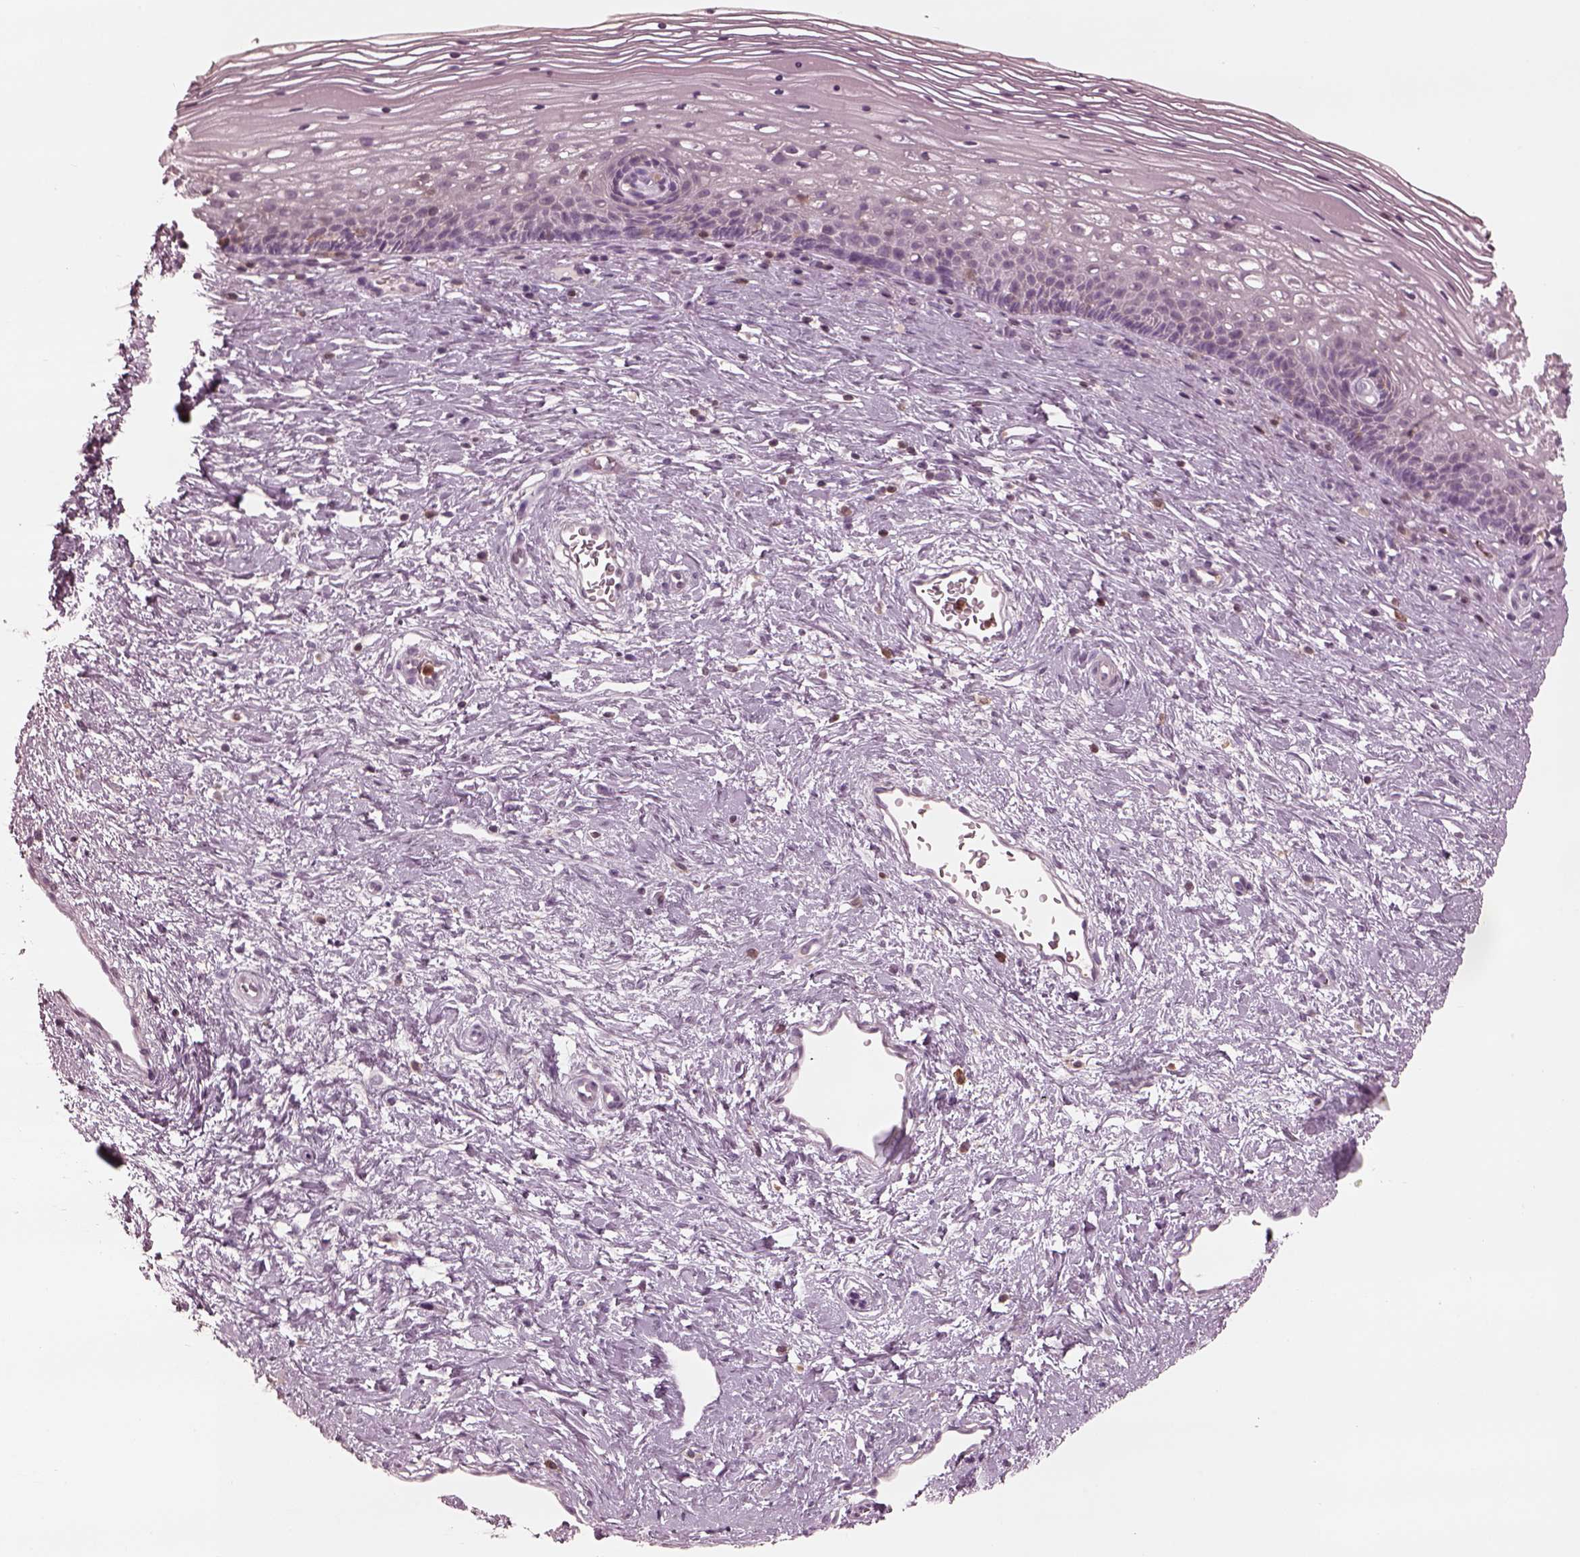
{"staining": {"intensity": "negative", "quantity": "none", "location": "none"}, "tissue": "cervix", "cell_type": "Glandular cells", "image_type": "normal", "snomed": [{"axis": "morphology", "description": "Normal tissue, NOS"}, {"axis": "topography", "description": "Cervix"}], "caption": "An immunohistochemistry image of benign cervix is shown. There is no staining in glandular cells of cervix.", "gene": "PSTPIP2", "patient": {"sex": "female", "age": 34}}